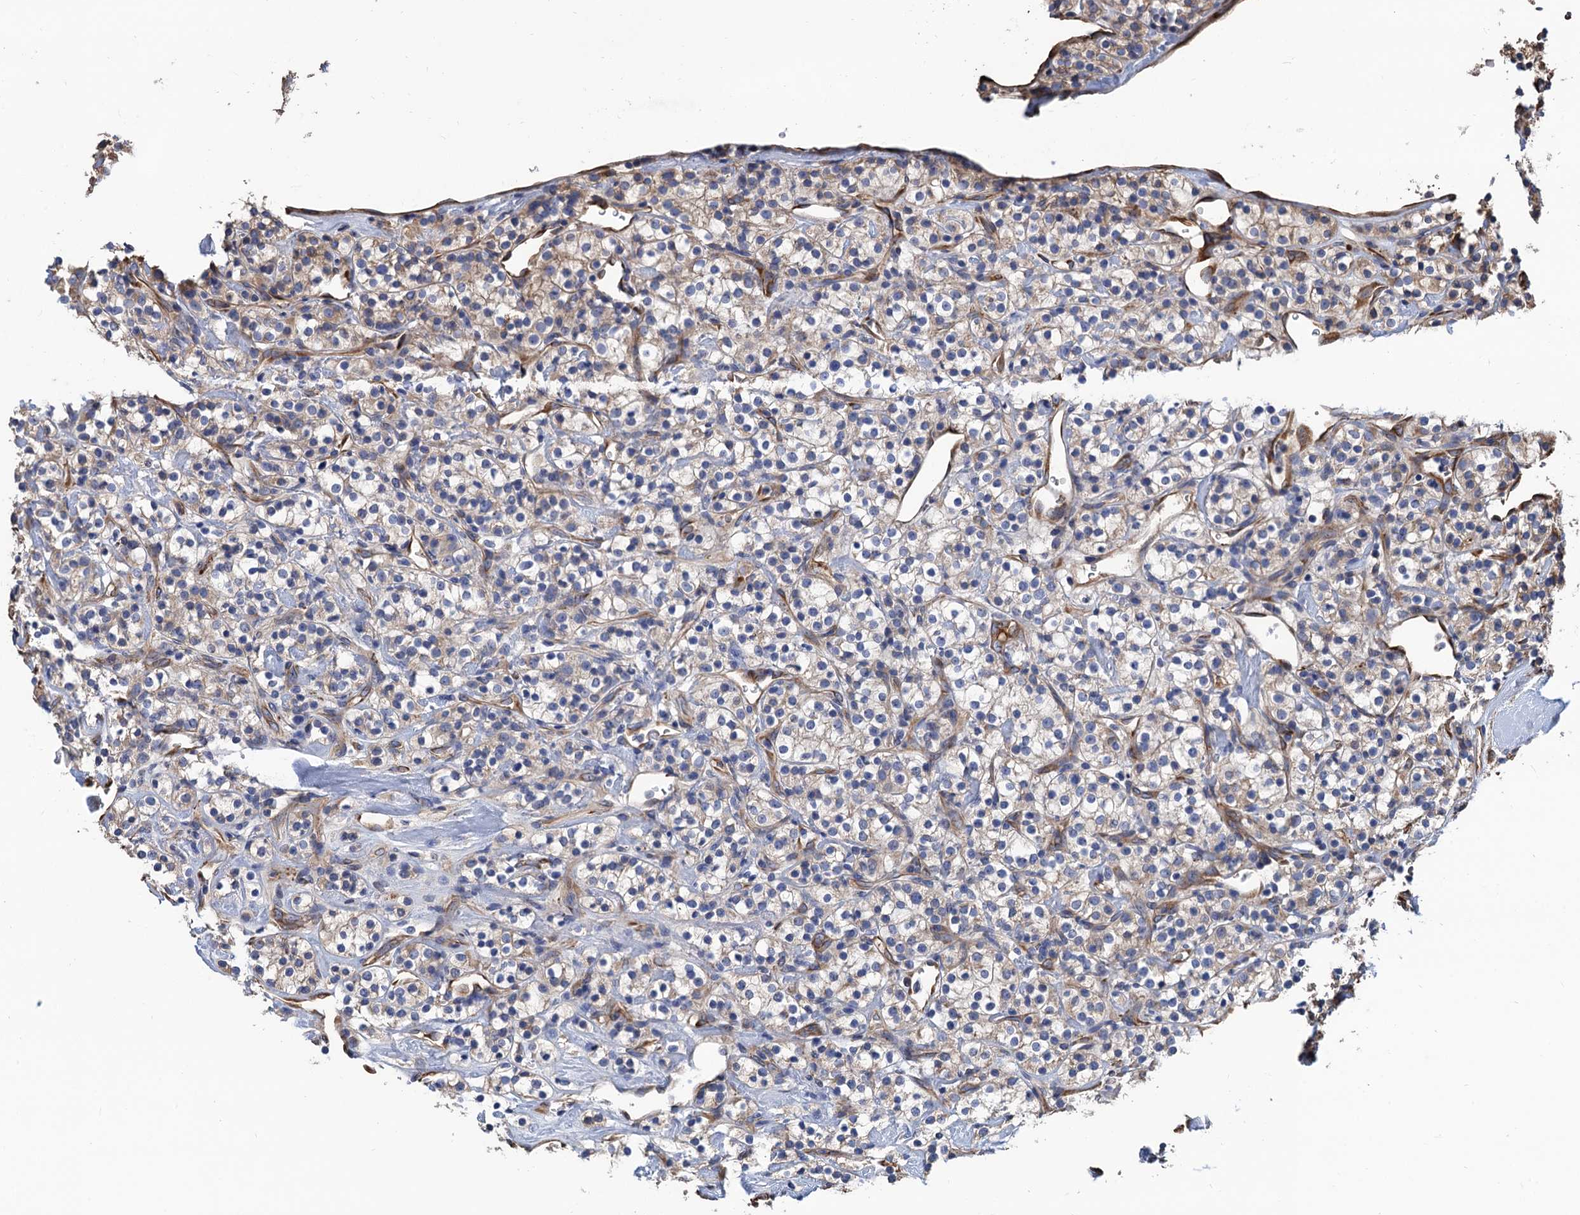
{"staining": {"intensity": "weak", "quantity": "<25%", "location": "cytoplasmic/membranous"}, "tissue": "renal cancer", "cell_type": "Tumor cells", "image_type": "cancer", "snomed": [{"axis": "morphology", "description": "Adenocarcinoma, NOS"}, {"axis": "topography", "description": "Kidney"}], "caption": "Image shows no protein positivity in tumor cells of renal adenocarcinoma tissue. (Immunohistochemistry (ihc), brightfield microscopy, high magnification).", "gene": "CNNM1", "patient": {"sex": "male", "age": 77}}